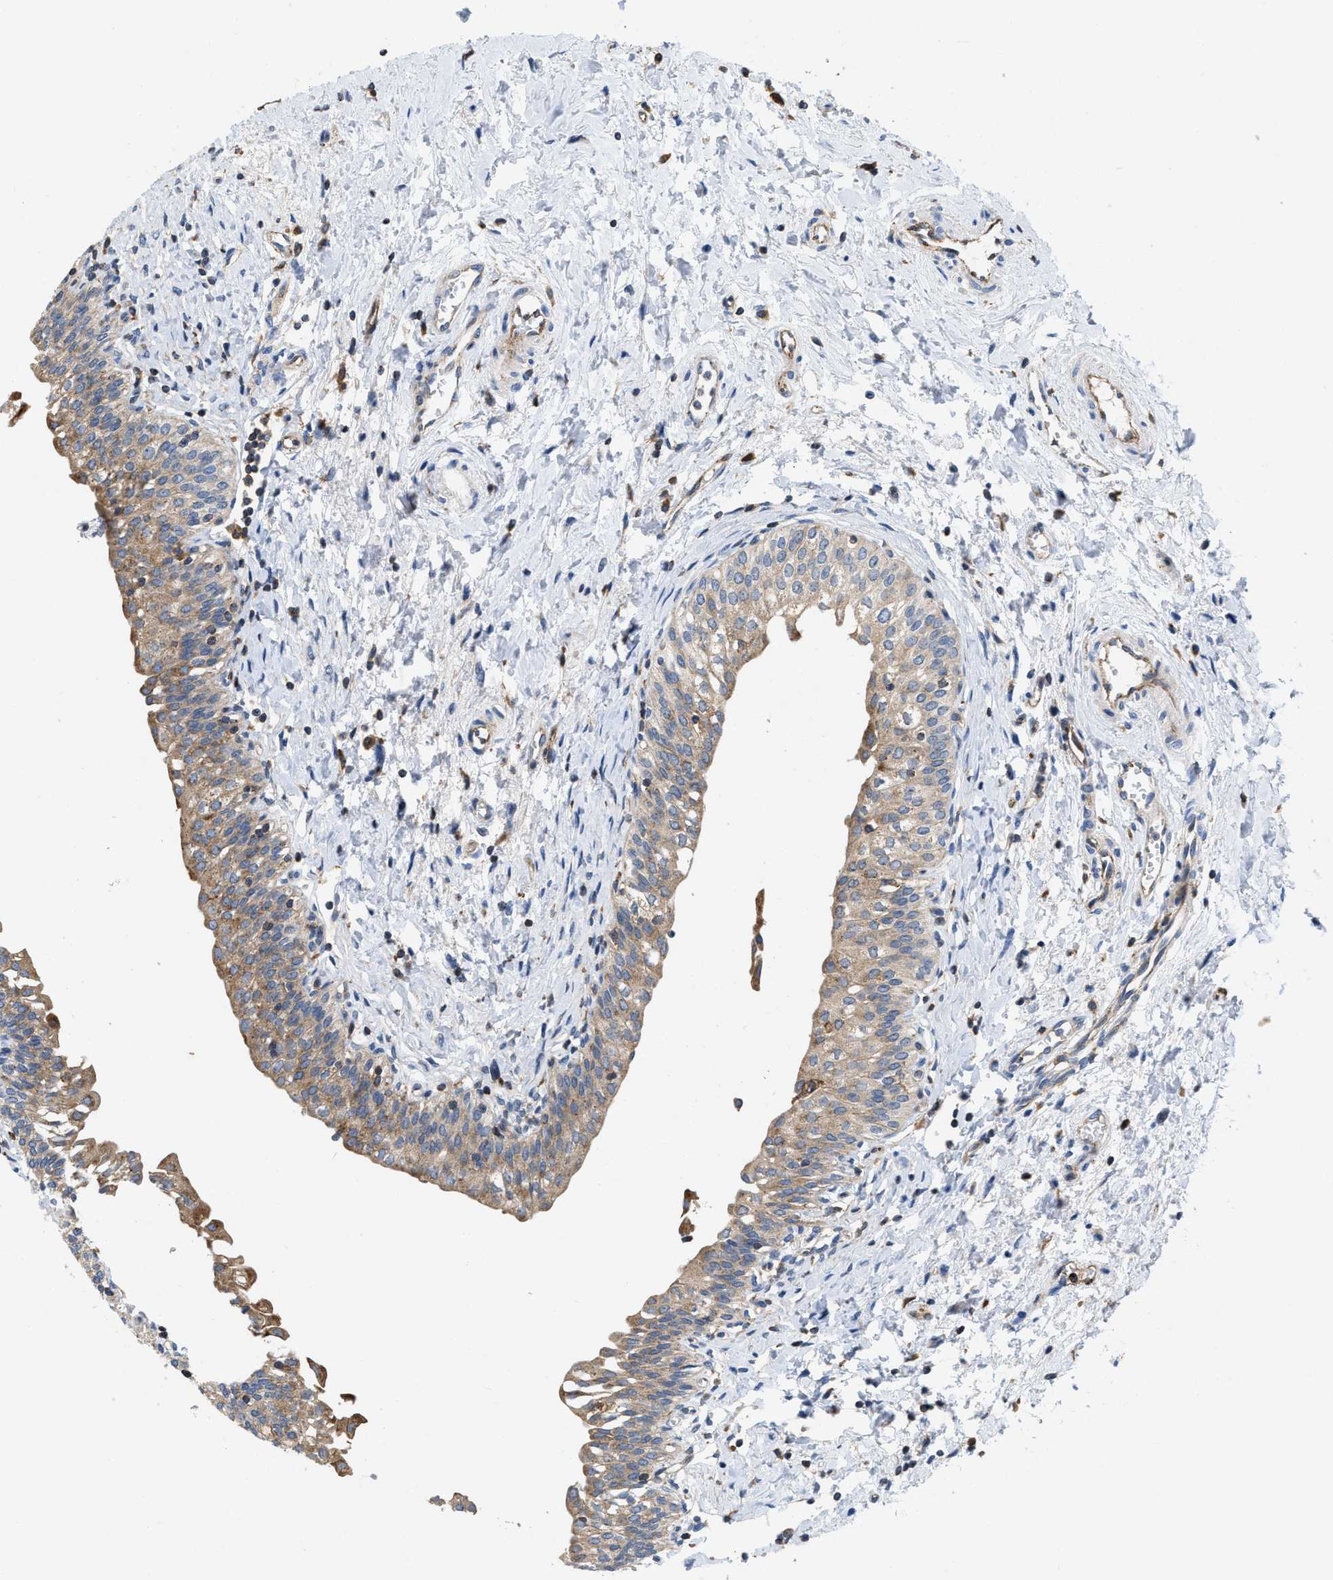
{"staining": {"intensity": "moderate", "quantity": "25%-75%", "location": "cytoplasmic/membranous"}, "tissue": "urinary bladder", "cell_type": "Urothelial cells", "image_type": "normal", "snomed": [{"axis": "morphology", "description": "Normal tissue, NOS"}, {"axis": "topography", "description": "Urinary bladder"}], "caption": "The immunohistochemical stain labels moderate cytoplasmic/membranous expression in urothelial cells of unremarkable urinary bladder.", "gene": "ENPP4", "patient": {"sex": "male", "age": 55}}